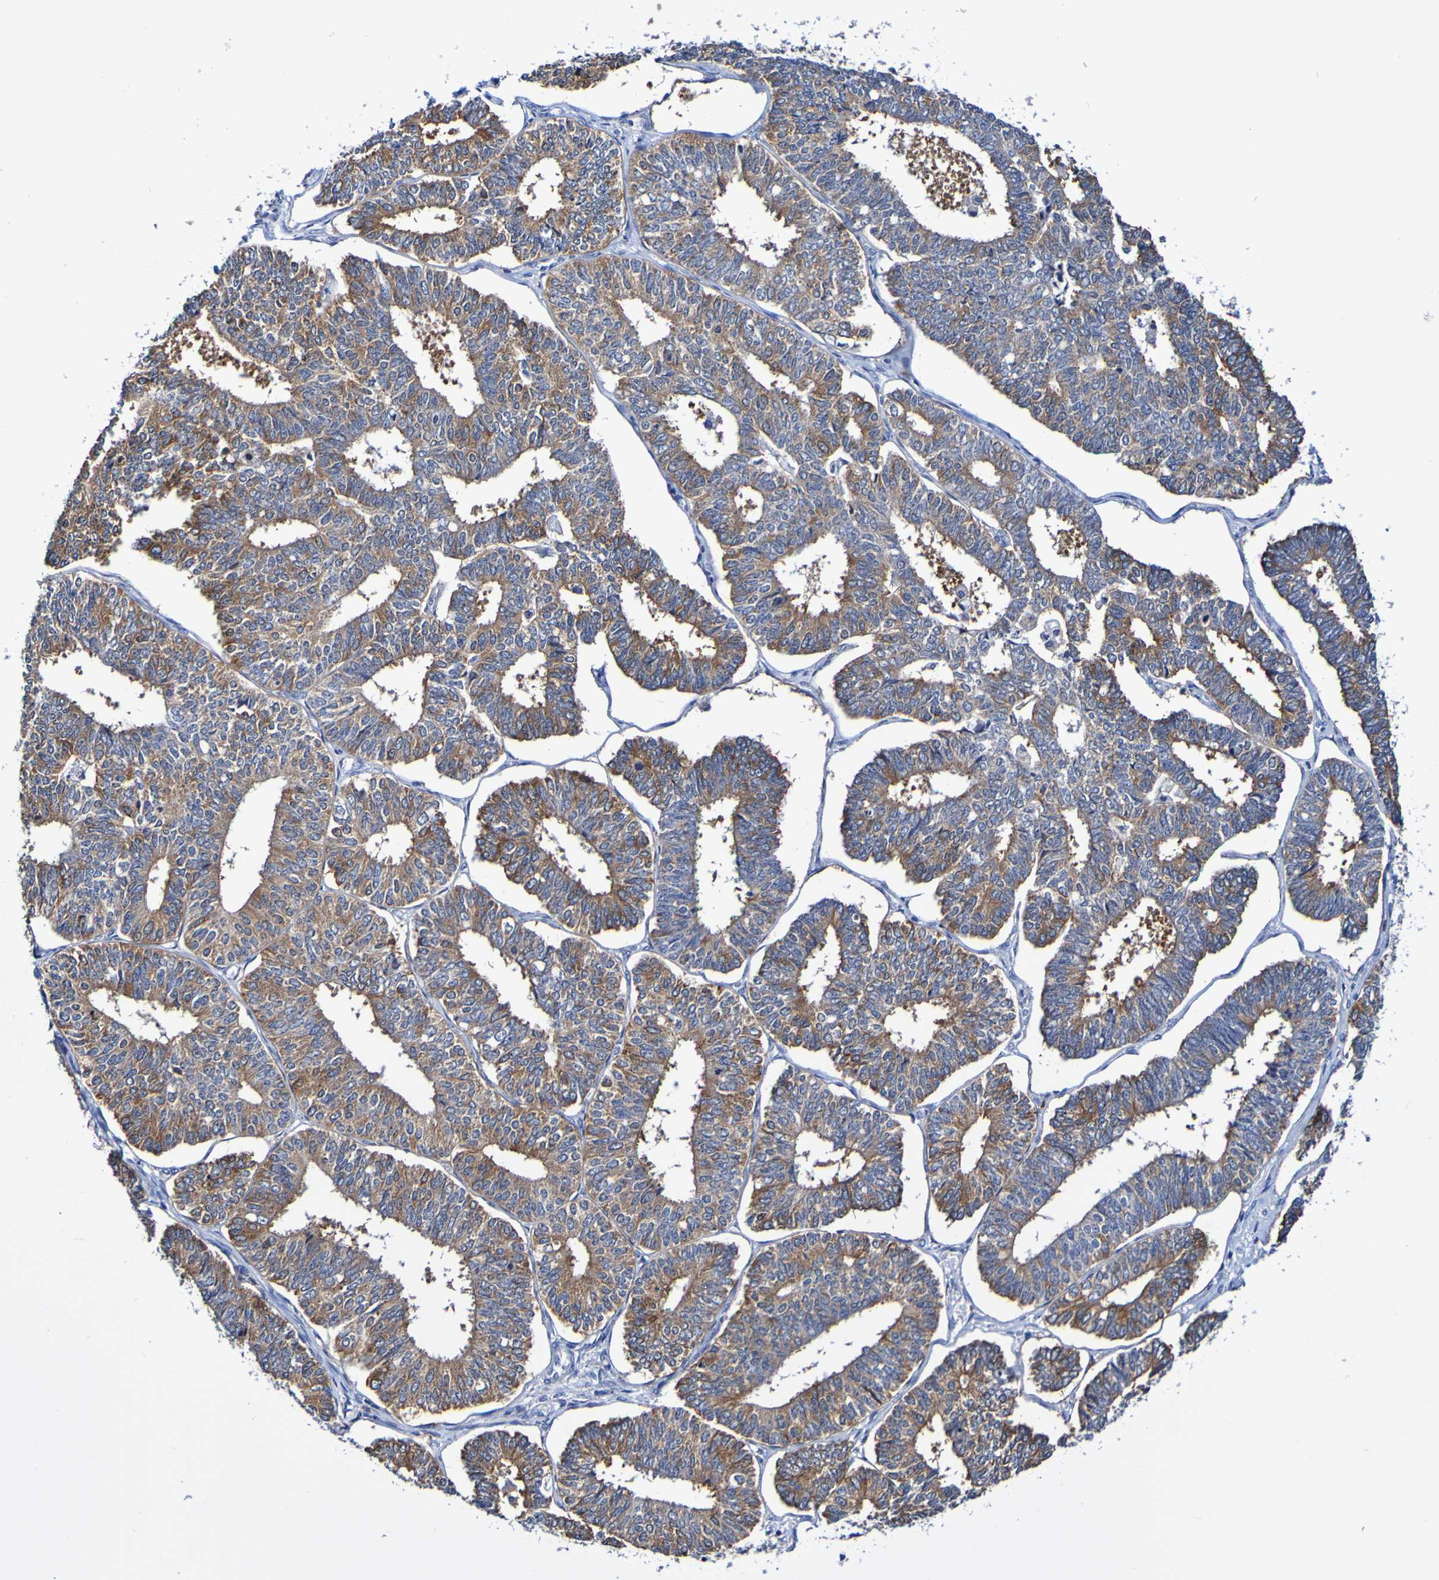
{"staining": {"intensity": "moderate", "quantity": ">75%", "location": "cytoplasmic/membranous"}, "tissue": "endometrial cancer", "cell_type": "Tumor cells", "image_type": "cancer", "snomed": [{"axis": "morphology", "description": "Adenocarcinoma, NOS"}, {"axis": "topography", "description": "Endometrium"}], "caption": "High-magnification brightfield microscopy of endometrial adenocarcinoma stained with DAB (3,3'-diaminobenzidine) (brown) and counterstained with hematoxylin (blue). tumor cells exhibit moderate cytoplasmic/membranous positivity is seen in approximately>75% of cells. The staining was performed using DAB, with brown indicating positive protein expression. Nuclei are stained blue with hematoxylin.", "gene": "SEZ6", "patient": {"sex": "female", "age": 70}}